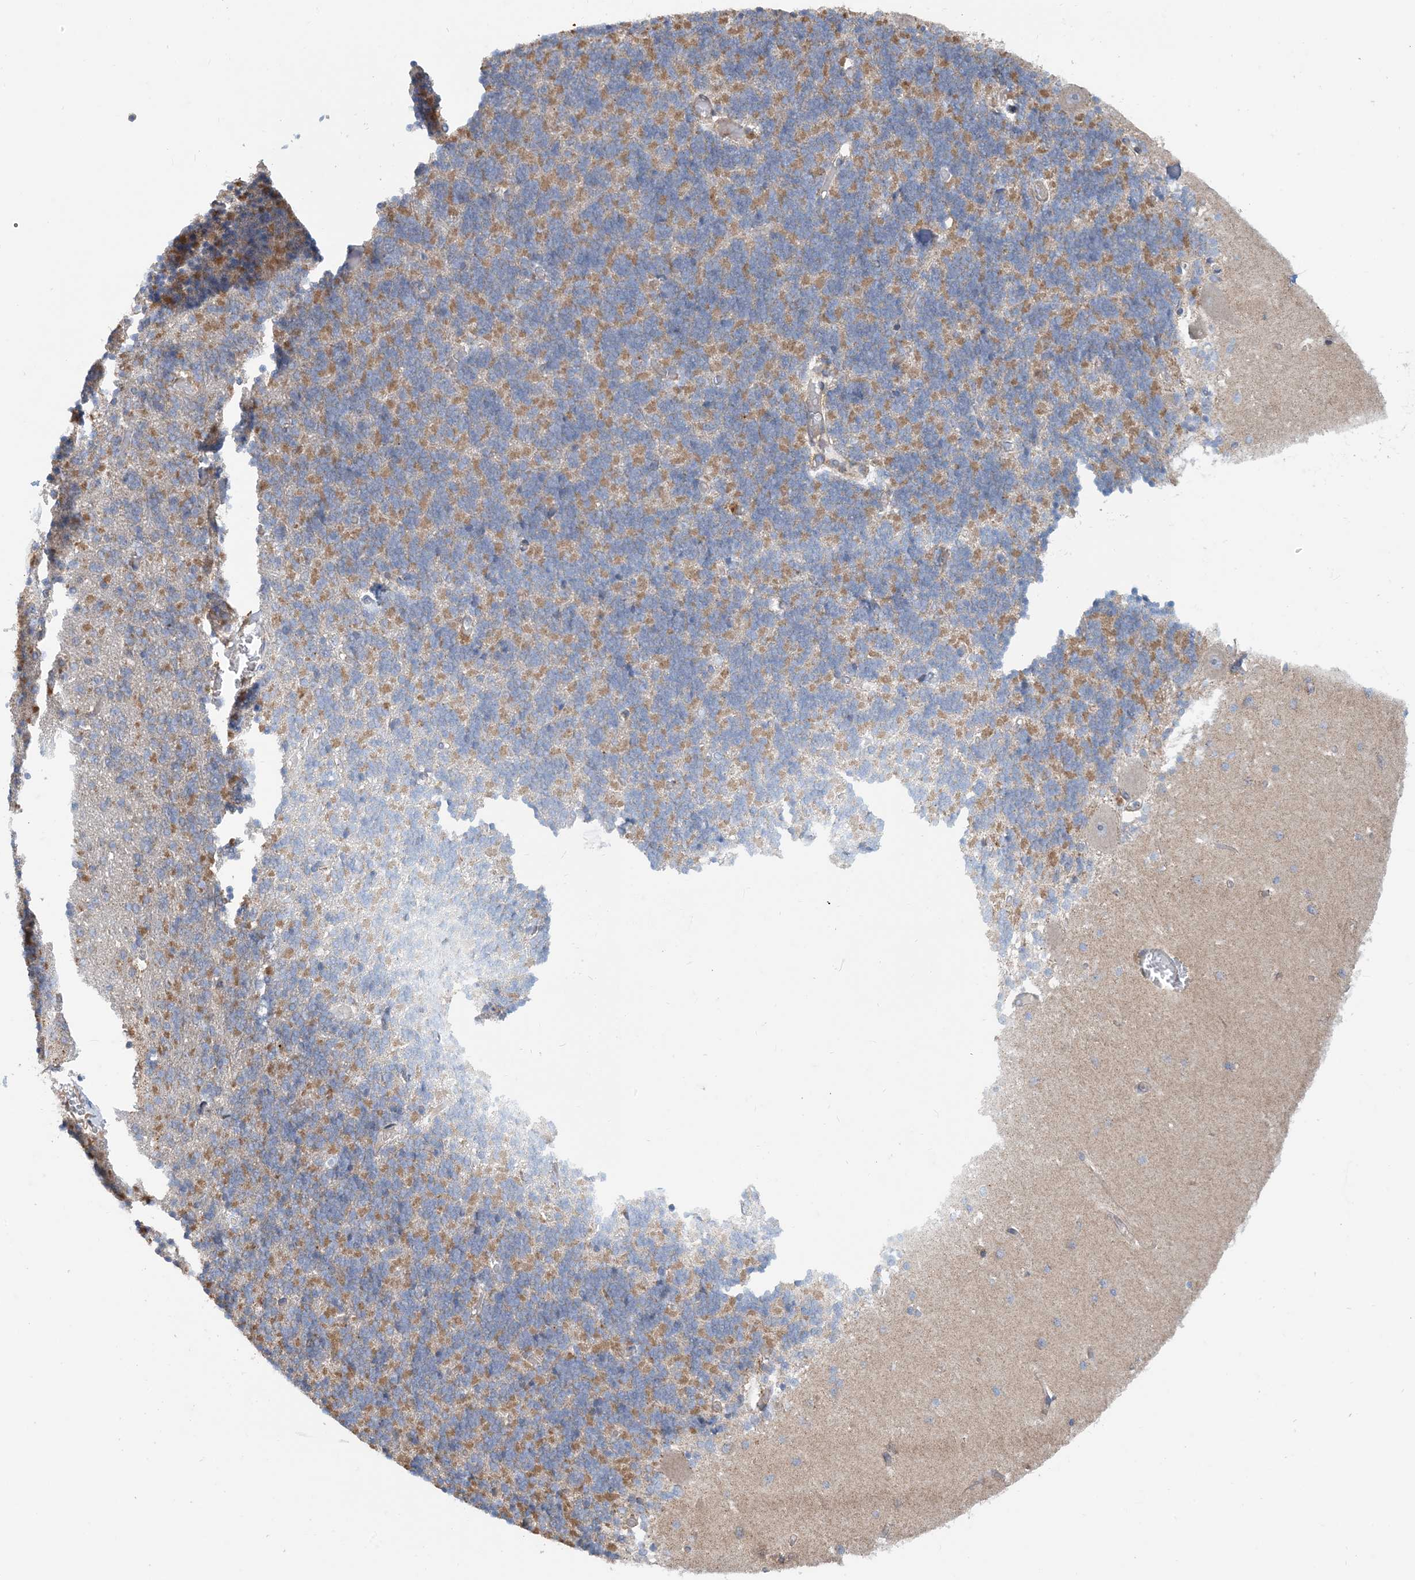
{"staining": {"intensity": "moderate", "quantity": "25%-75%", "location": "cytoplasmic/membranous"}, "tissue": "cerebellum", "cell_type": "Cells in granular layer", "image_type": "normal", "snomed": [{"axis": "morphology", "description": "Normal tissue, NOS"}, {"axis": "topography", "description": "Cerebellum"}], "caption": "Benign cerebellum demonstrates moderate cytoplasmic/membranous staining in about 25%-75% of cells in granular layer.", "gene": "PCDHGA1", "patient": {"sex": "male", "age": 37}}